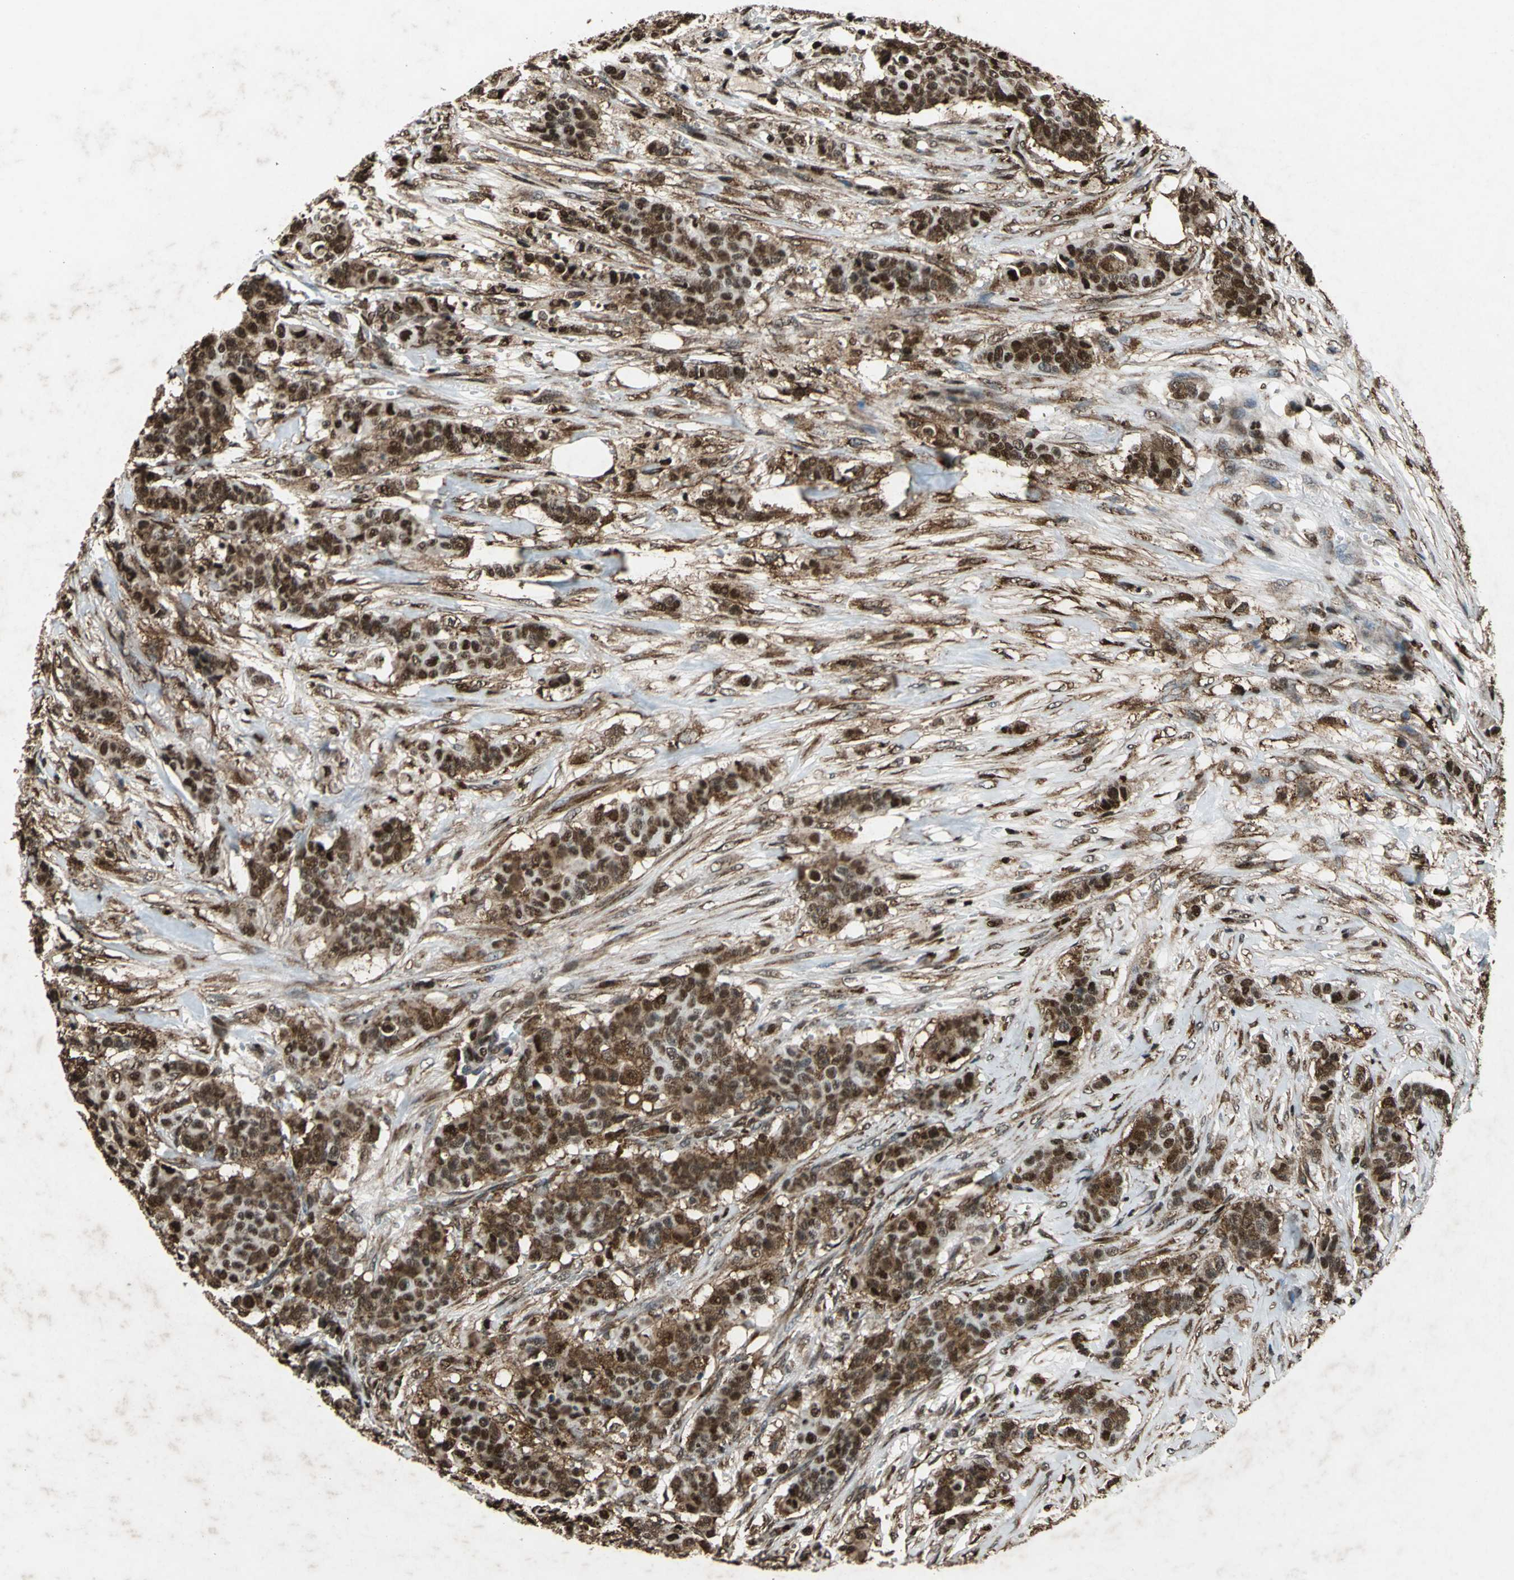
{"staining": {"intensity": "strong", "quantity": ">75%", "location": "cytoplasmic/membranous,nuclear"}, "tissue": "breast cancer", "cell_type": "Tumor cells", "image_type": "cancer", "snomed": [{"axis": "morphology", "description": "Duct carcinoma"}, {"axis": "topography", "description": "Breast"}], "caption": "Breast cancer (infiltrating ductal carcinoma) was stained to show a protein in brown. There is high levels of strong cytoplasmic/membranous and nuclear positivity in approximately >75% of tumor cells.", "gene": "ANP32A", "patient": {"sex": "female", "age": 40}}